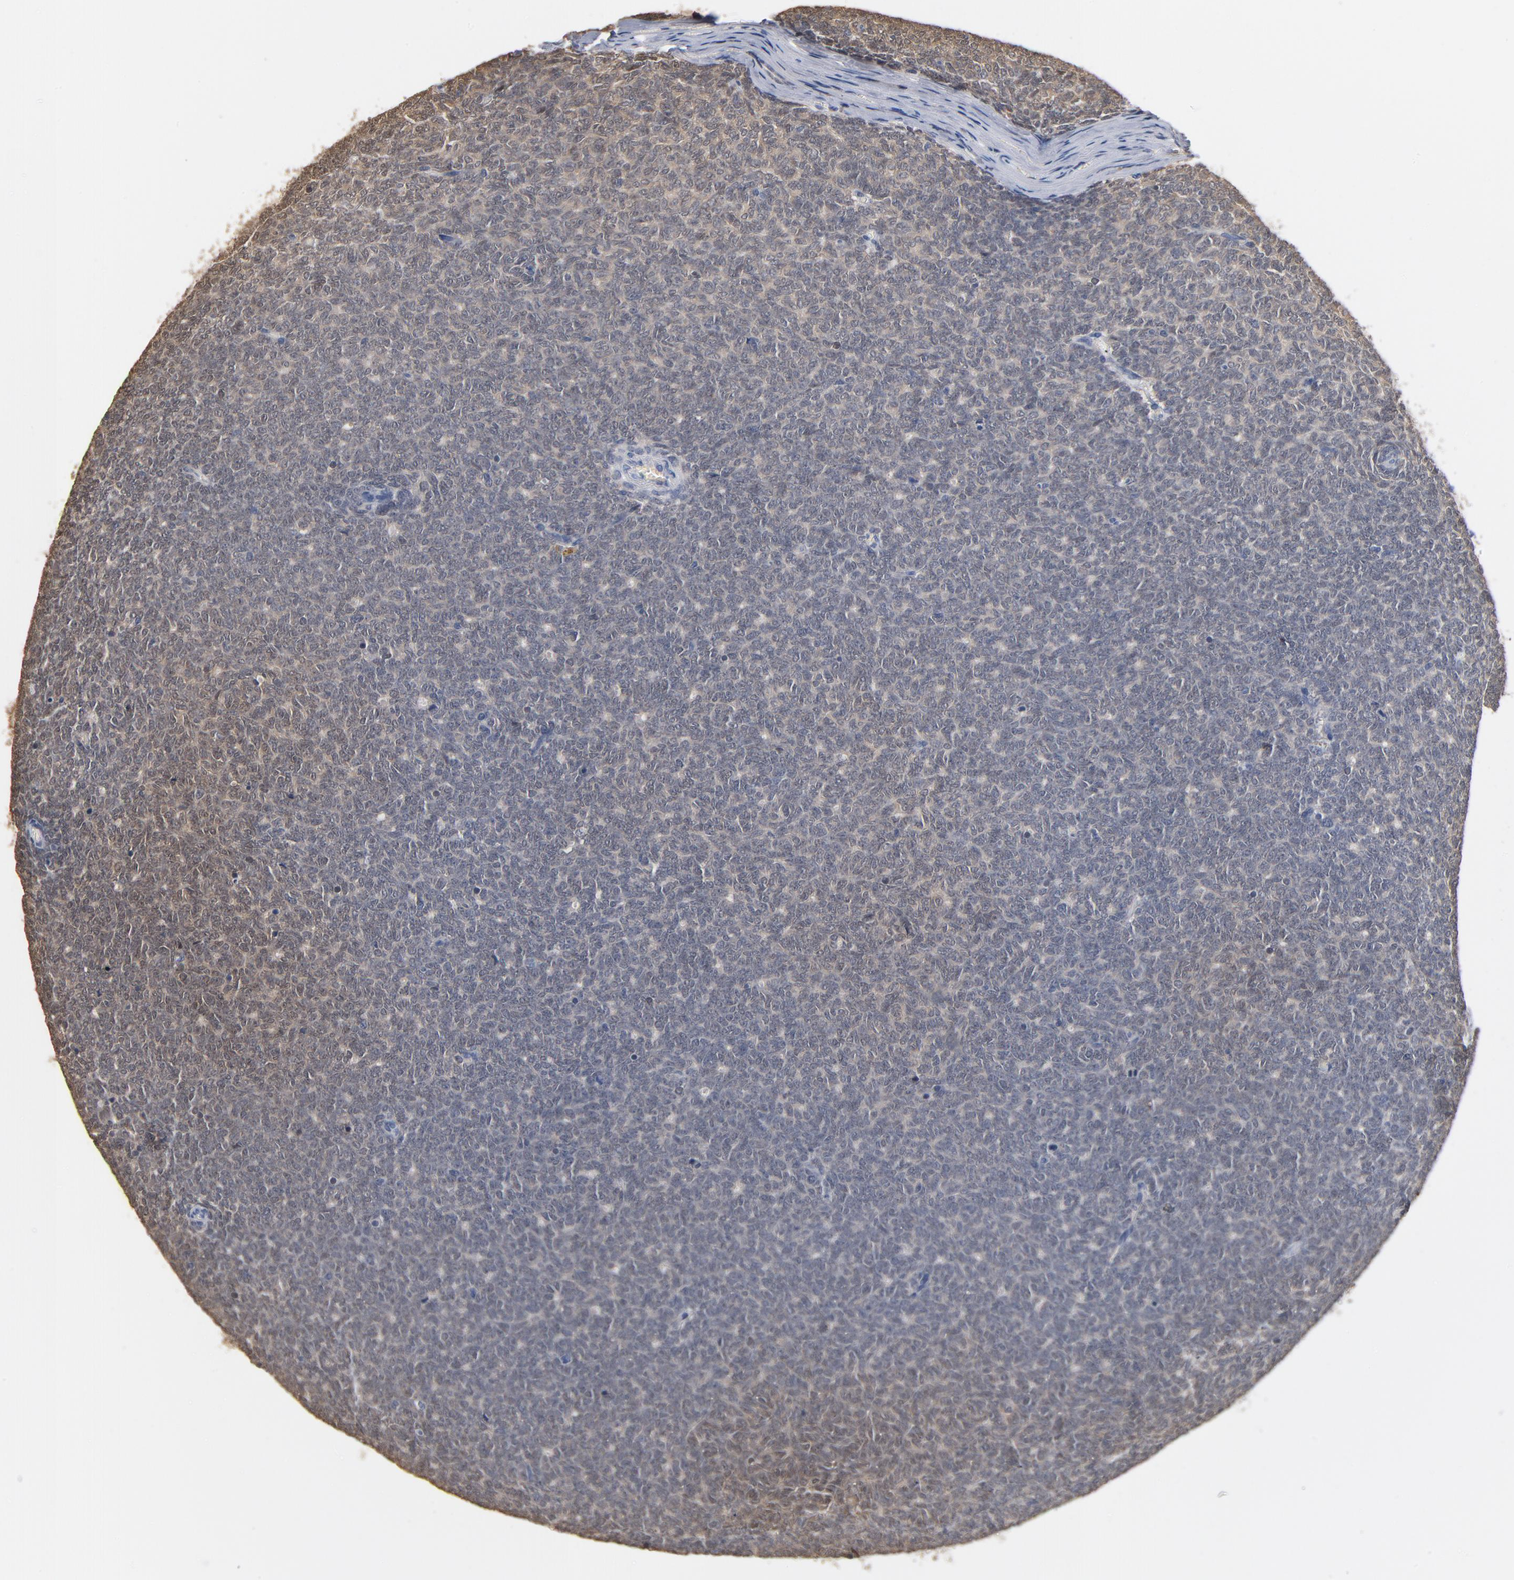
{"staining": {"intensity": "weak", "quantity": "25%-75%", "location": "cytoplasmic/membranous"}, "tissue": "renal cancer", "cell_type": "Tumor cells", "image_type": "cancer", "snomed": [{"axis": "morphology", "description": "Neoplasm, malignant, NOS"}, {"axis": "topography", "description": "Kidney"}], "caption": "Immunohistochemistry (DAB) staining of renal cancer (malignant neoplasm) shows weak cytoplasmic/membranous protein staining in approximately 25%-75% of tumor cells.", "gene": "MIF", "patient": {"sex": "male", "age": 28}}